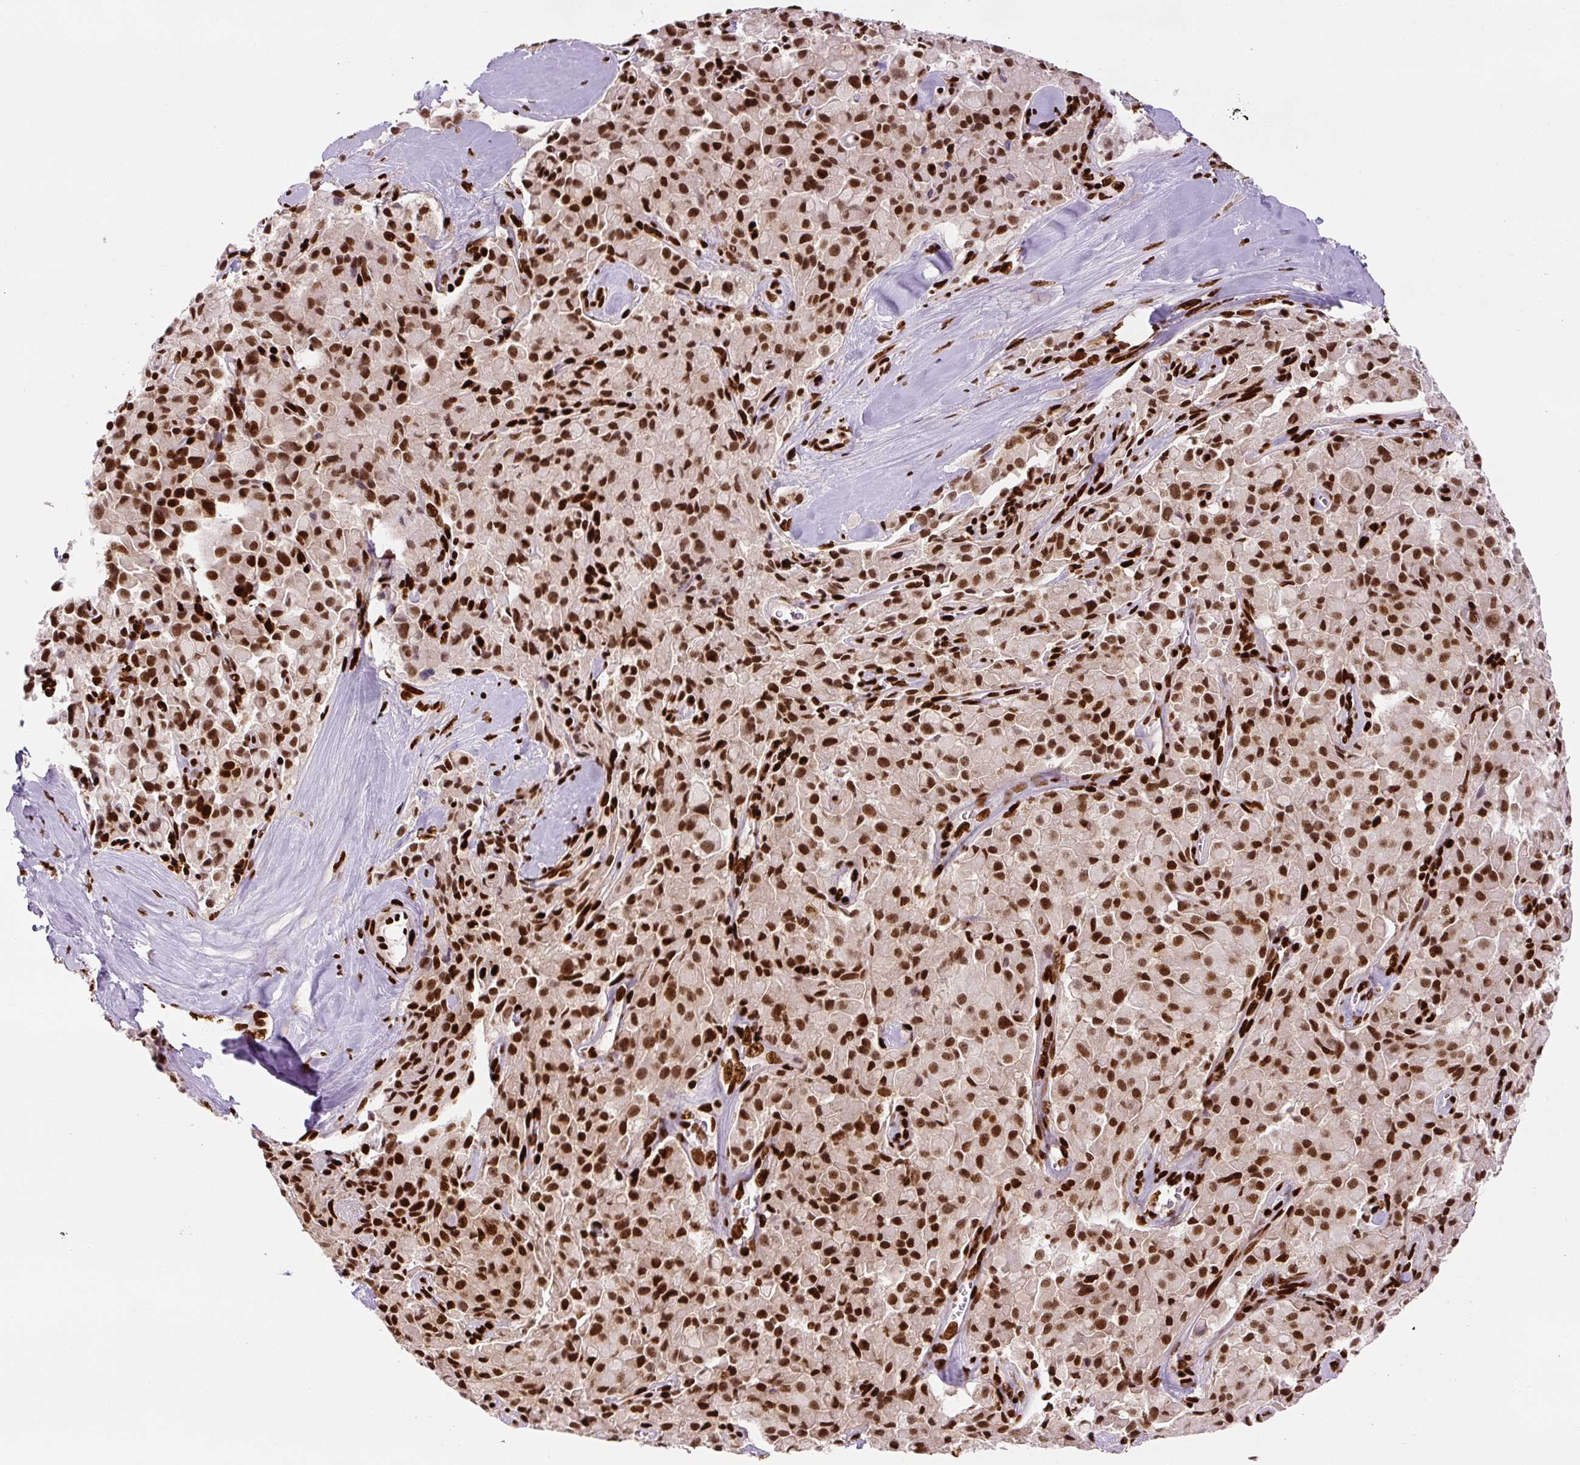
{"staining": {"intensity": "strong", "quantity": ">75%", "location": "nuclear"}, "tissue": "pancreatic cancer", "cell_type": "Tumor cells", "image_type": "cancer", "snomed": [{"axis": "morphology", "description": "Adenocarcinoma, NOS"}, {"axis": "topography", "description": "Pancreas"}], "caption": "The histopathology image shows a brown stain indicating the presence of a protein in the nuclear of tumor cells in pancreatic adenocarcinoma. The staining was performed using DAB (3,3'-diaminobenzidine), with brown indicating positive protein expression. Nuclei are stained blue with hematoxylin.", "gene": "FUS", "patient": {"sex": "male", "age": 65}}